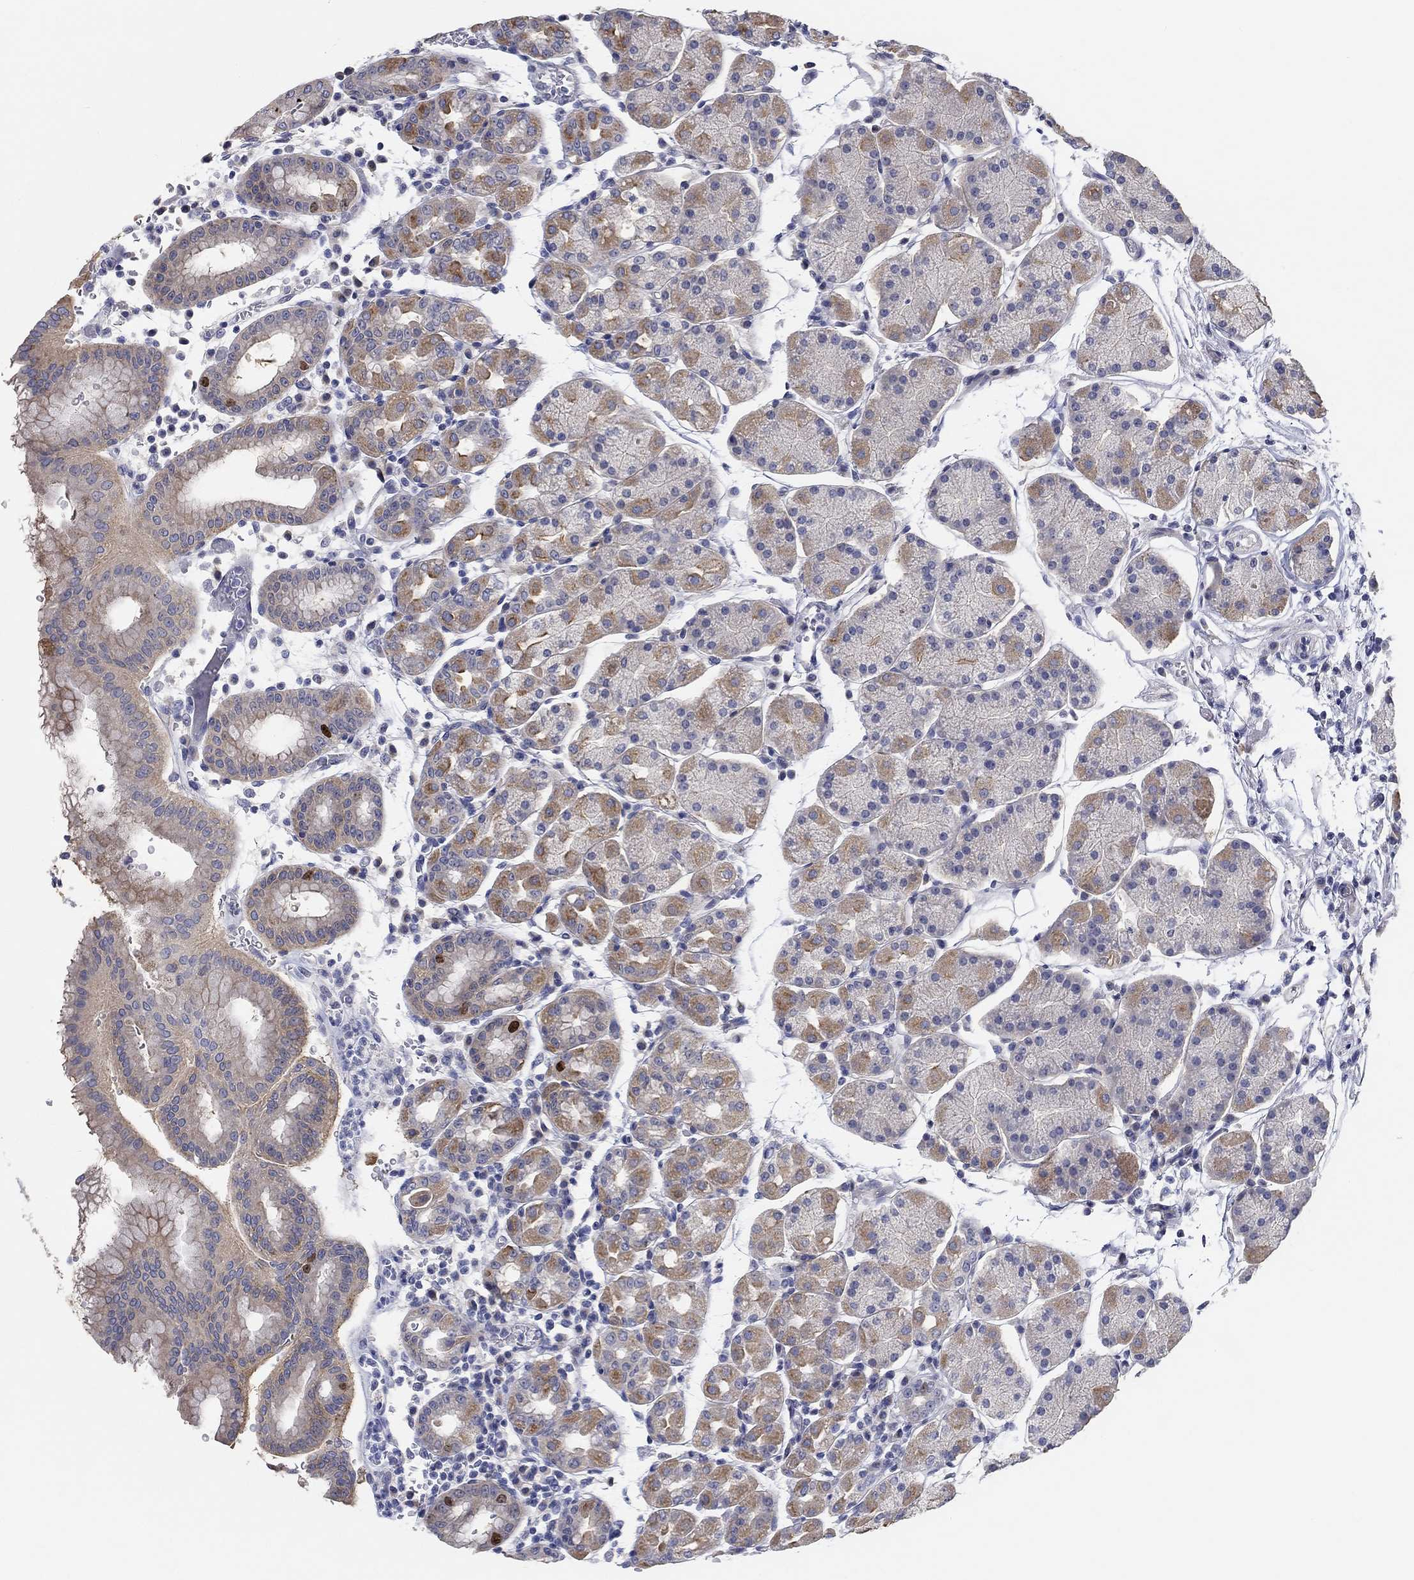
{"staining": {"intensity": "strong", "quantity": "<25%", "location": "nuclear"}, "tissue": "stomach", "cell_type": "Glandular cells", "image_type": "normal", "snomed": [{"axis": "morphology", "description": "Normal tissue, NOS"}, {"axis": "topography", "description": "Stomach"}], "caption": "Protein positivity by immunohistochemistry (IHC) displays strong nuclear staining in approximately <25% of glandular cells in normal stomach. The staining is performed using DAB (3,3'-diaminobenzidine) brown chromogen to label protein expression. The nuclei are counter-stained blue using hematoxylin.", "gene": "PRC1", "patient": {"sex": "male", "age": 54}}